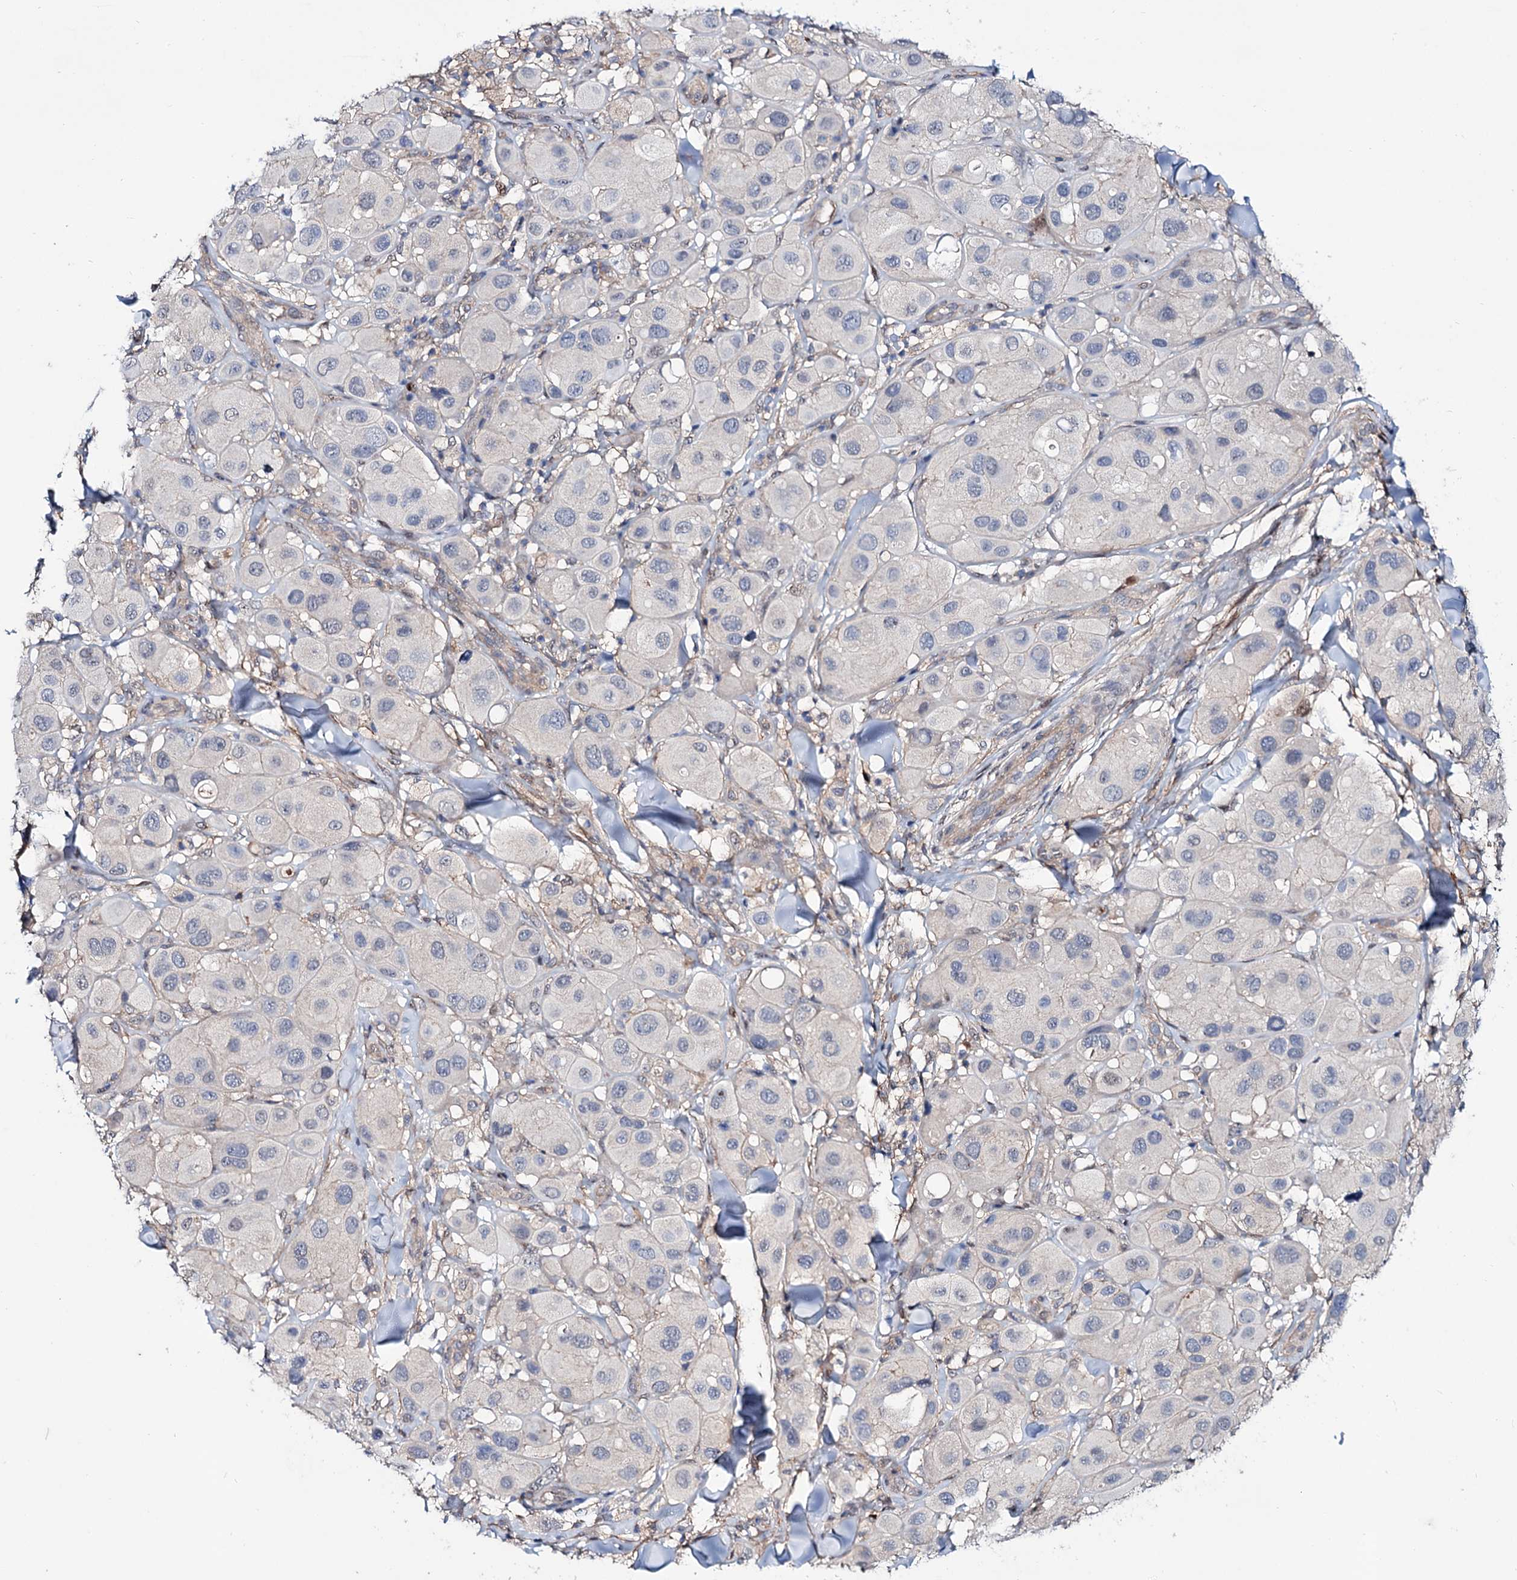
{"staining": {"intensity": "negative", "quantity": "none", "location": "none"}, "tissue": "melanoma", "cell_type": "Tumor cells", "image_type": "cancer", "snomed": [{"axis": "morphology", "description": "Malignant melanoma, Metastatic site"}, {"axis": "topography", "description": "Skin"}], "caption": "Tumor cells are negative for brown protein staining in melanoma.", "gene": "SEC24A", "patient": {"sex": "male", "age": 41}}